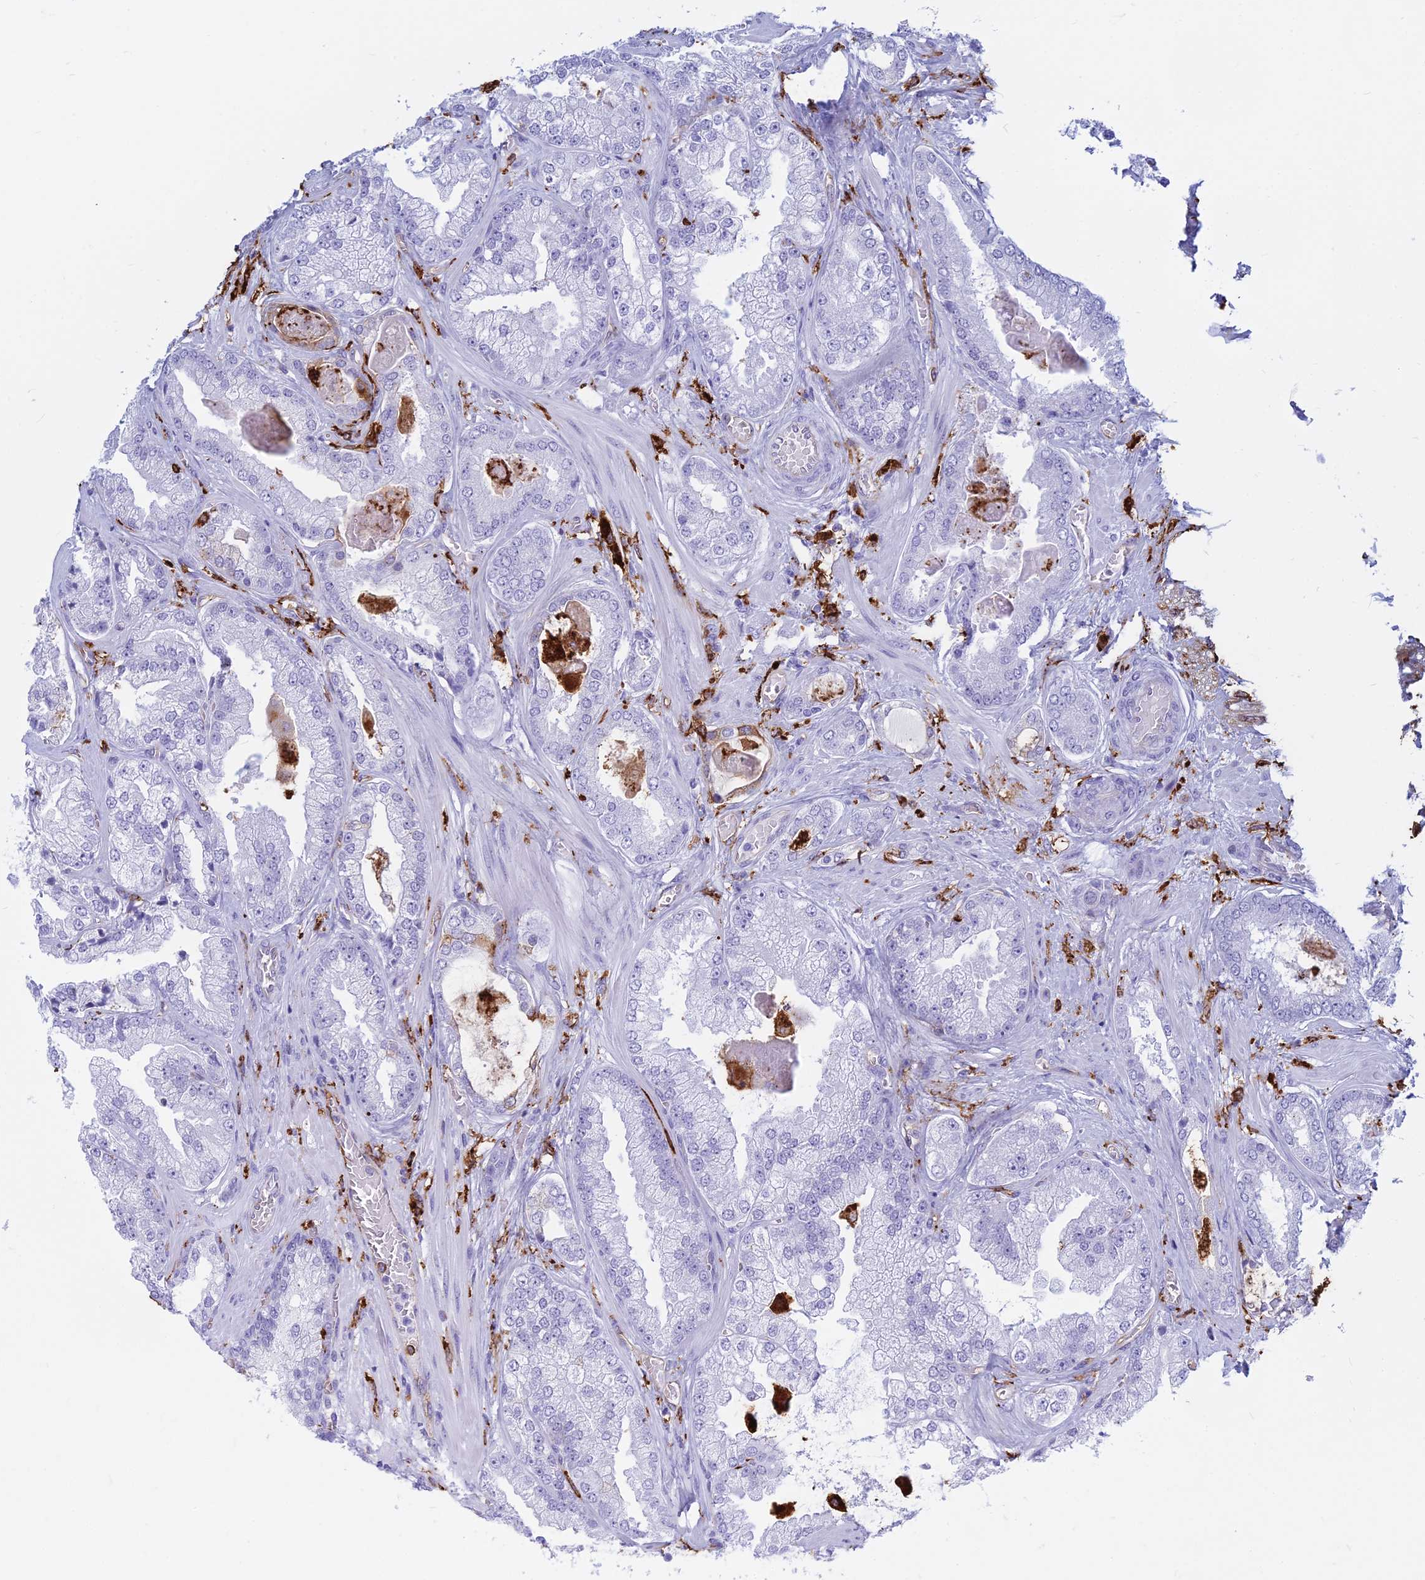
{"staining": {"intensity": "negative", "quantity": "none", "location": "none"}, "tissue": "prostate cancer", "cell_type": "Tumor cells", "image_type": "cancer", "snomed": [{"axis": "morphology", "description": "Adenocarcinoma, Low grade"}, {"axis": "topography", "description": "Prostate"}], "caption": "There is no significant staining in tumor cells of prostate adenocarcinoma (low-grade). (IHC, brightfield microscopy, high magnification).", "gene": "HLA-DRB1", "patient": {"sex": "male", "age": 57}}